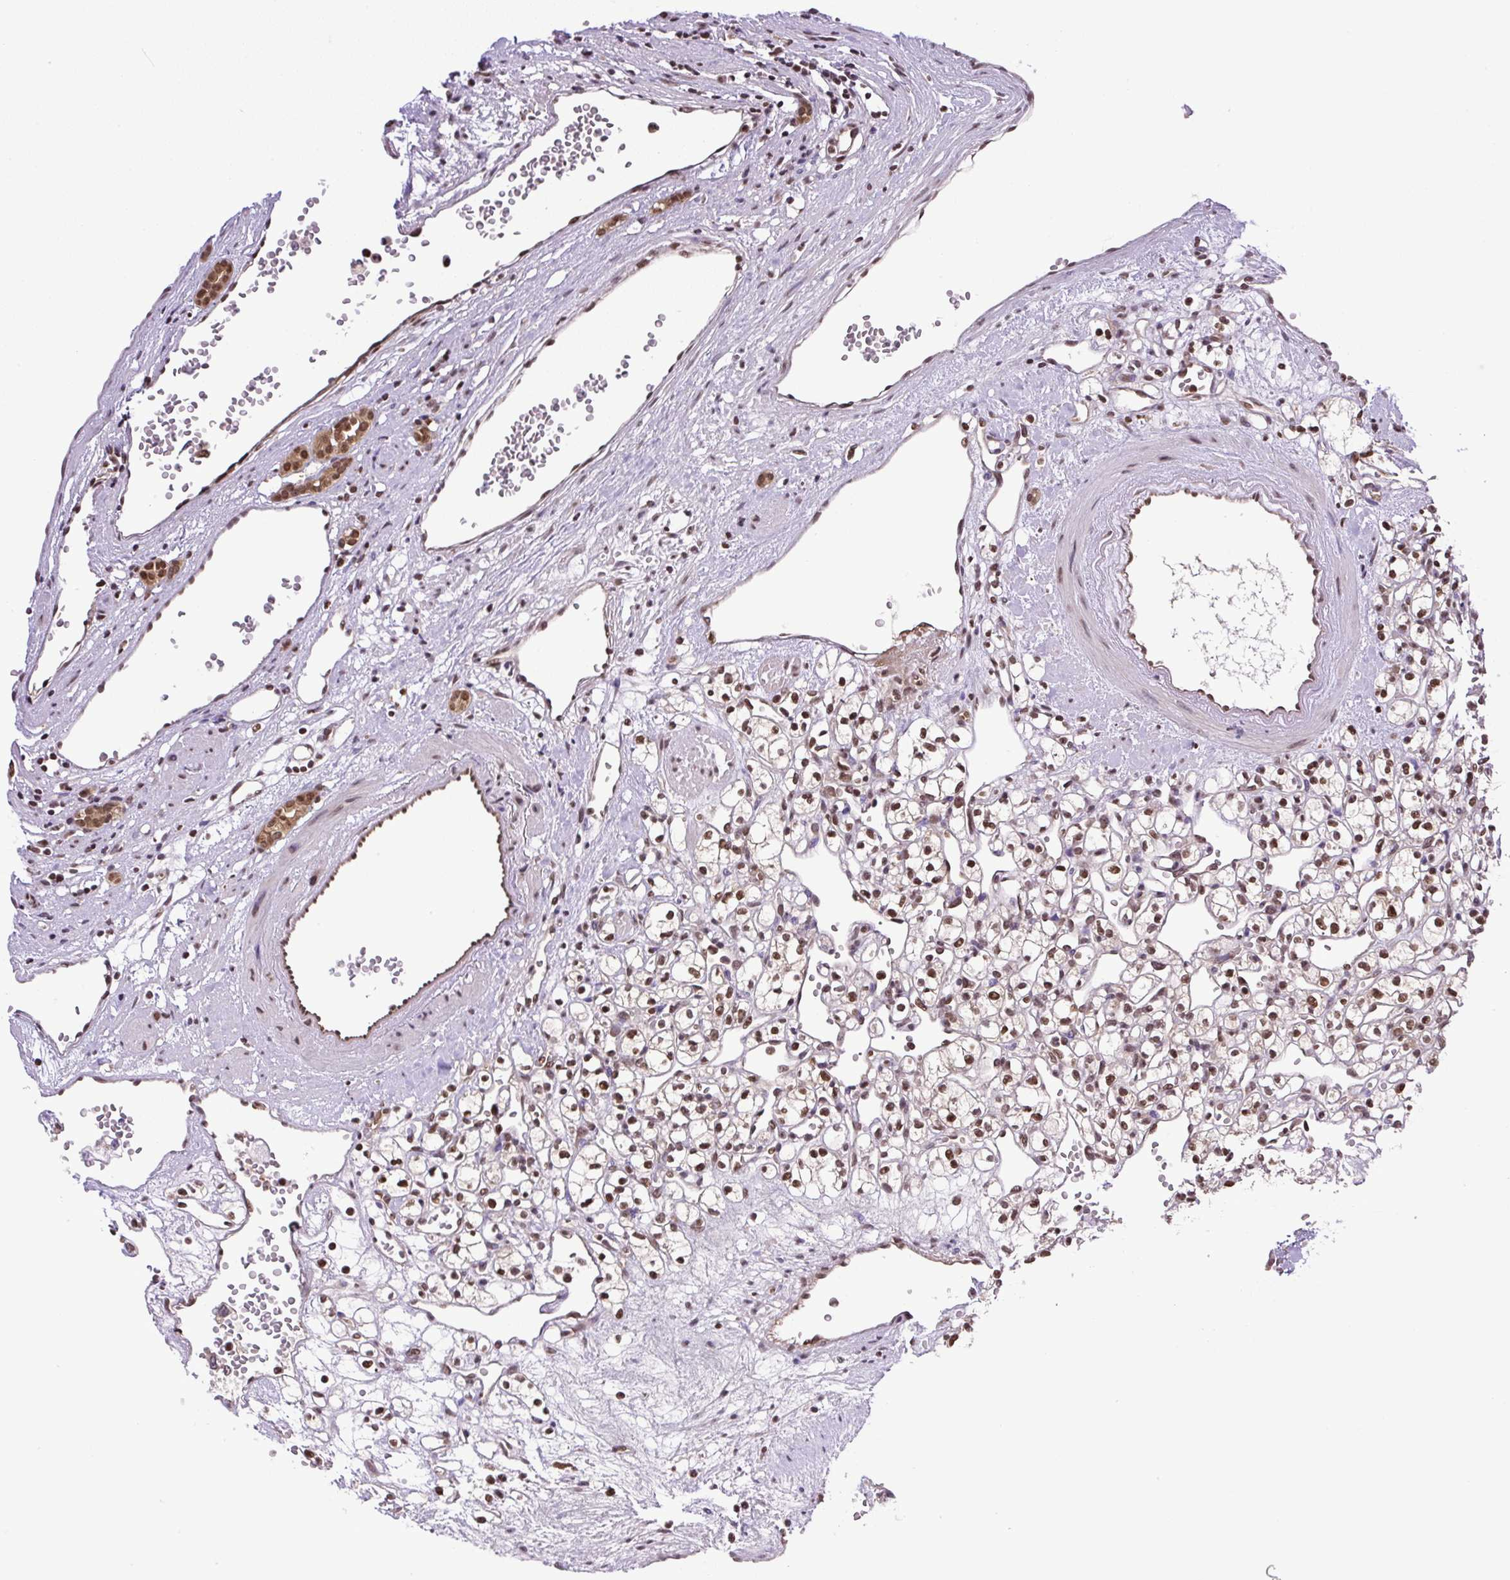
{"staining": {"intensity": "moderate", "quantity": "25%-75%", "location": "nuclear"}, "tissue": "renal cancer", "cell_type": "Tumor cells", "image_type": "cancer", "snomed": [{"axis": "morphology", "description": "Adenocarcinoma, NOS"}, {"axis": "topography", "description": "Kidney"}], "caption": "High-power microscopy captured an immunohistochemistry photomicrograph of renal cancer (adenocarcinoma), revealing moderate nuclear staining in about 25%-75% of tumor cells. The staining is performed using DAB (3,3'-diaminobenzidine) brown chromogen to label protein expression. The nuclei are counter-stained blue using hematoxylin.", "gene": "SGTA", "patient": {"sex": "female", "age": 59}}